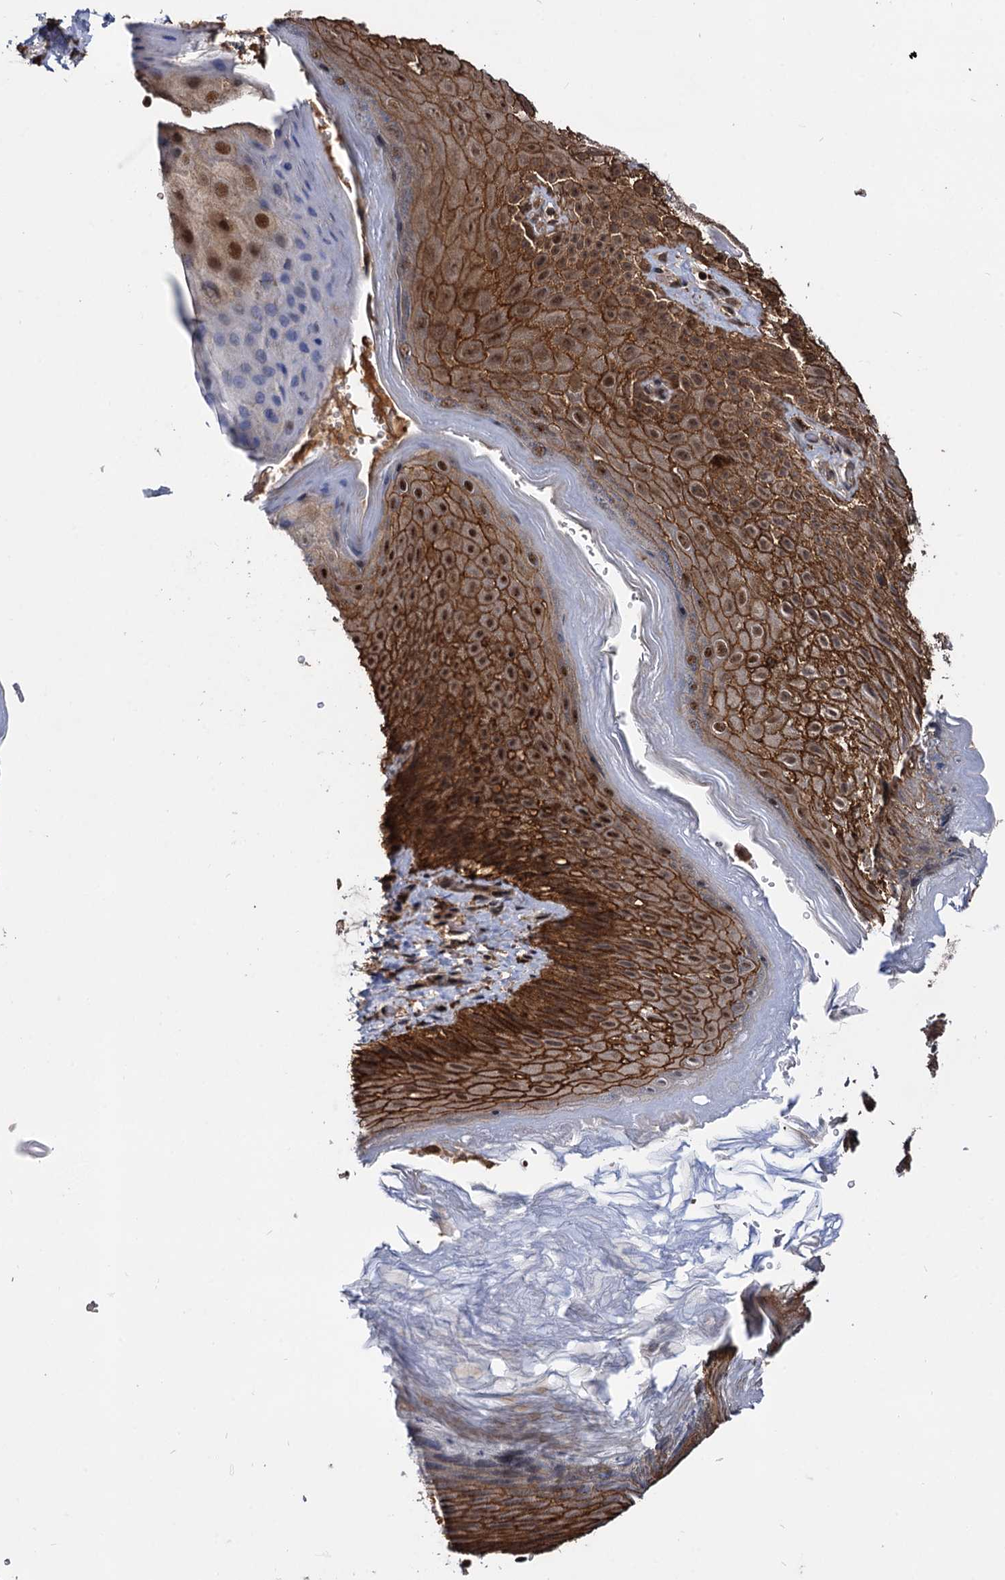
{"staining": {"intensity": "strong", "quantity": ">75%", "location": "cytoplasmic/membranous,nuclear"}, "tissue": "skin", "cell_type": "Epidermal cells", "image_type": "normal", "snomed": [{"axis": "morphology", "description": "Normal tissue, NOS"}, {"axis": "topography", "description": "Anal"}], "caption": "Immunohistochemical staining of unremarkable human skin displays high levels of strong cytoplasmic/membranous,nuclear staining in approximately >75% of epidermal cells.", "gene": "CEP192", "patient": {"sex": "male", "age": 44}}